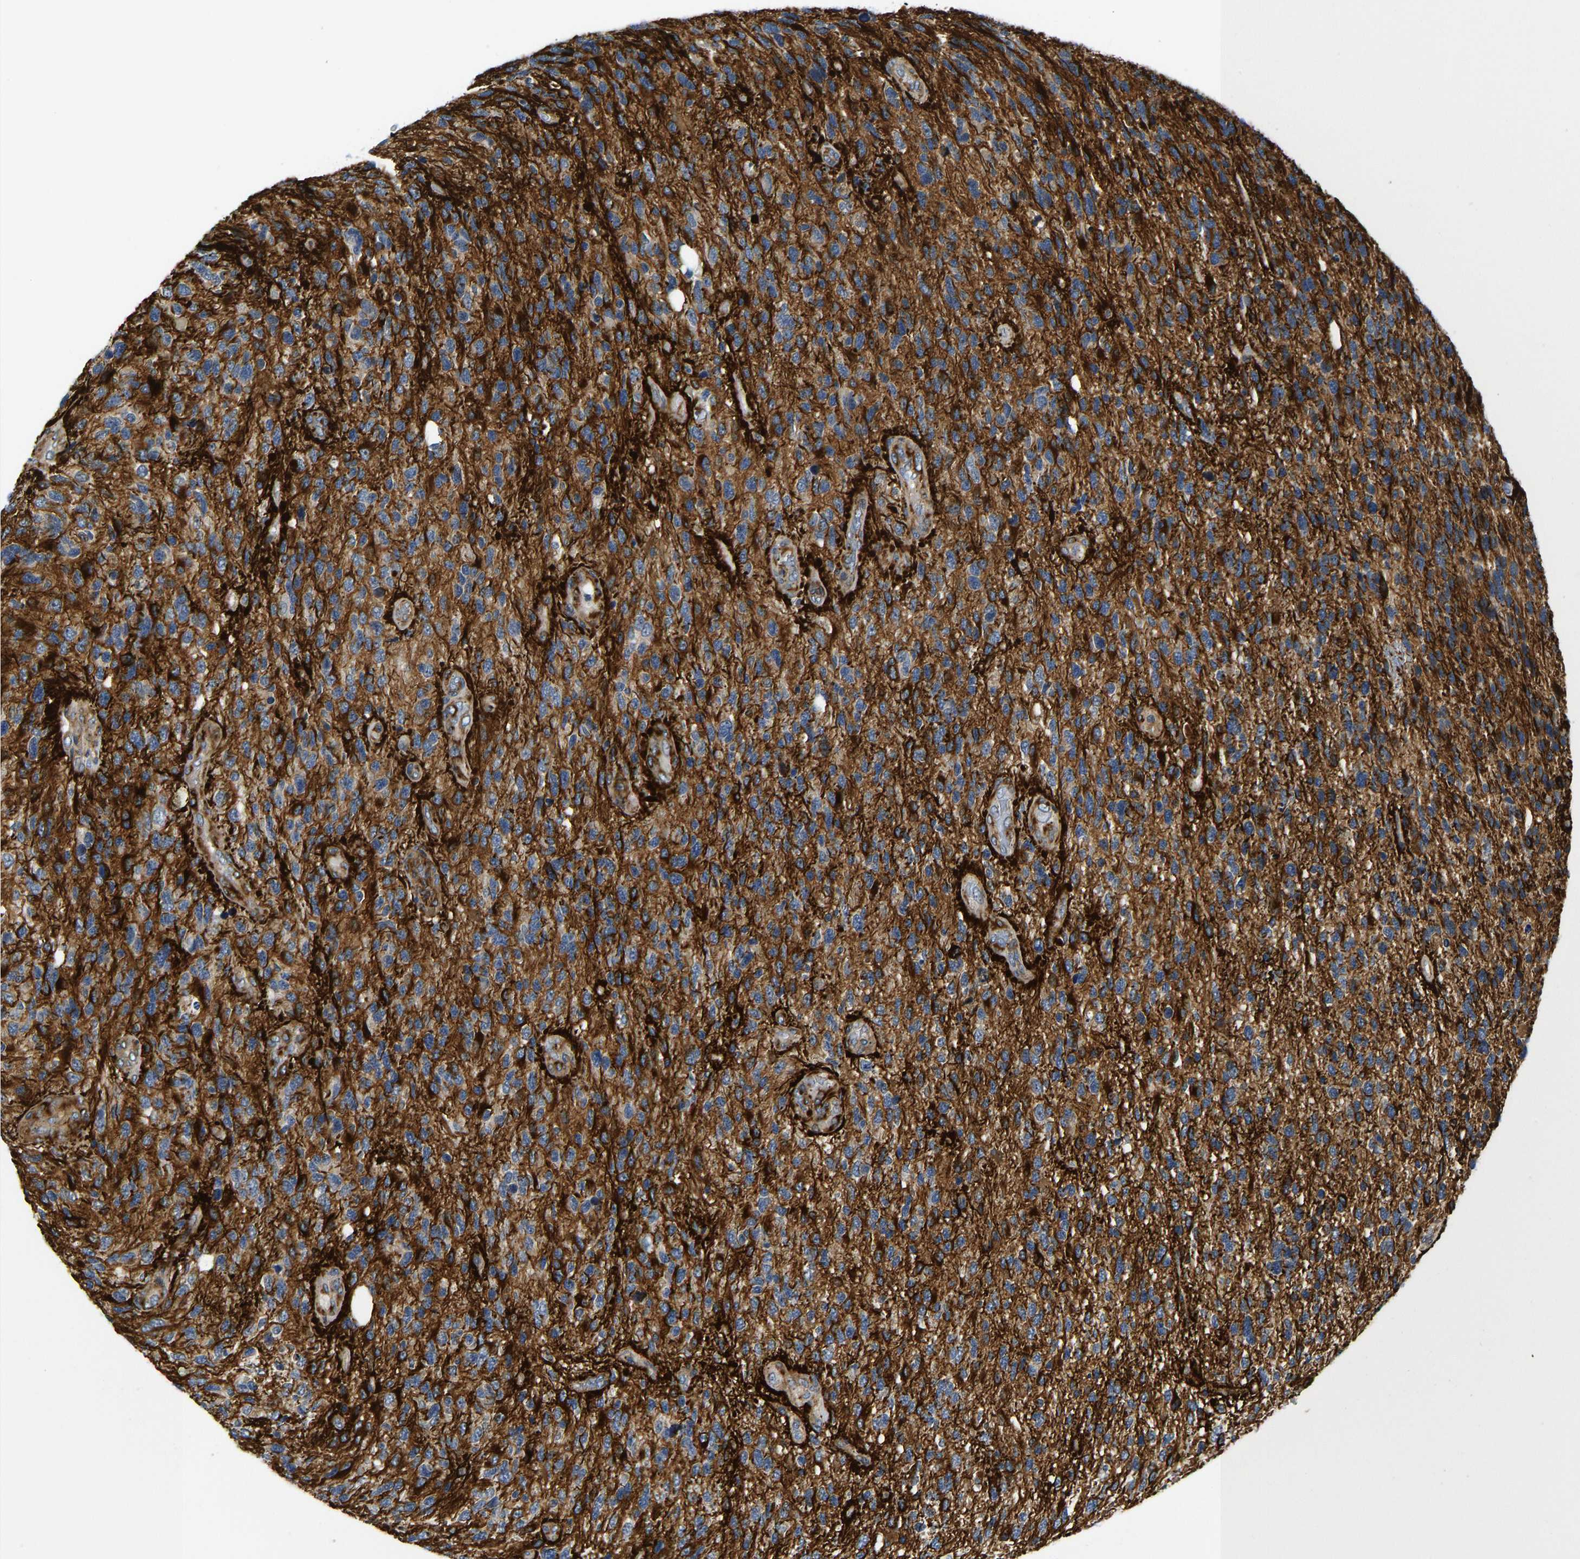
{"staining": {"intensity": "strong", "quantity": ">75%", "location": "cytoplasmic/membranous"}, "tissue": "glioma", "cell_type": "Tumor cells", "image_type": "cancer", "snomed": [{"axis": "morphology", "description": "Glioma, malignant, High grade"}, {"axis": "topography", "description": "Brain"}], "caption": "Glioma stained with immunohistochemistry displays strong cytoplasmic/membranous expression in approximately >75% of tumor cells.", "gene": "RESF1", "patient": {"sex": "female", "age": 58}}